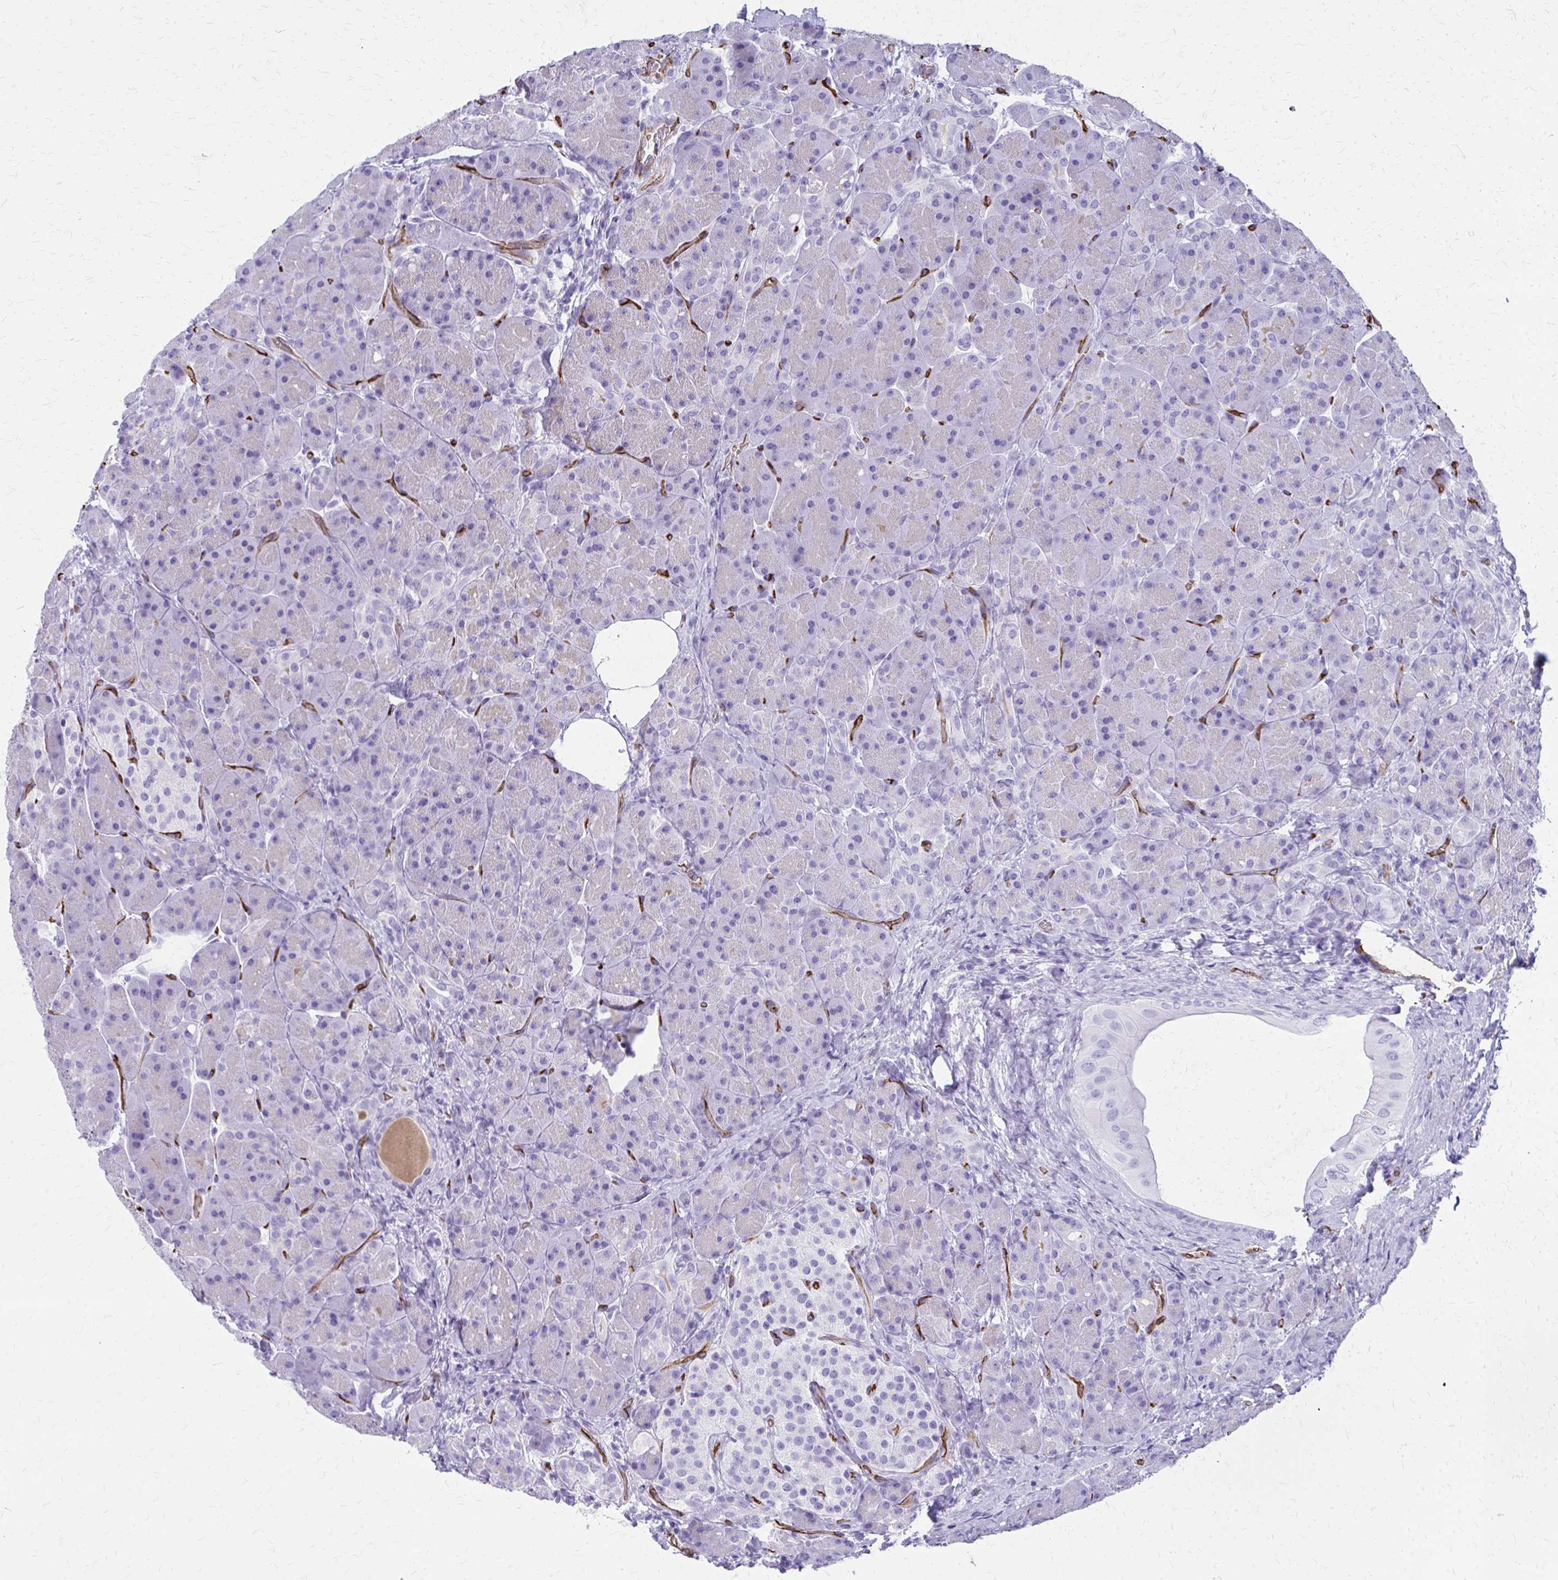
{"staining": {"intensity": "weak", "quantity": "<25%", "location": "cytoplasmic/membranous"}, "tissue": "pancreas", "cell_type": "Exocrine glandular cells", "image_type": "normal", "snomed": [{"axis": "morphology", "description": "Normal tissue, NOS"}, {"axis": "topography", "description": "Pancreas"}], "caption": "Immunohistochemistry image of normal human pancreas stained for a protein (brown), which exhibits no staining in exocrine glandular cells. The staining was performed using DAB (3,3'-diaminobenzidine) to visualize the protein expression in brown, while the nuclei were stained in blue with hematoxylin (Magnification: 20x).", "gene": "TPSG1", "patient": {"sex": "male", "age": 55}}